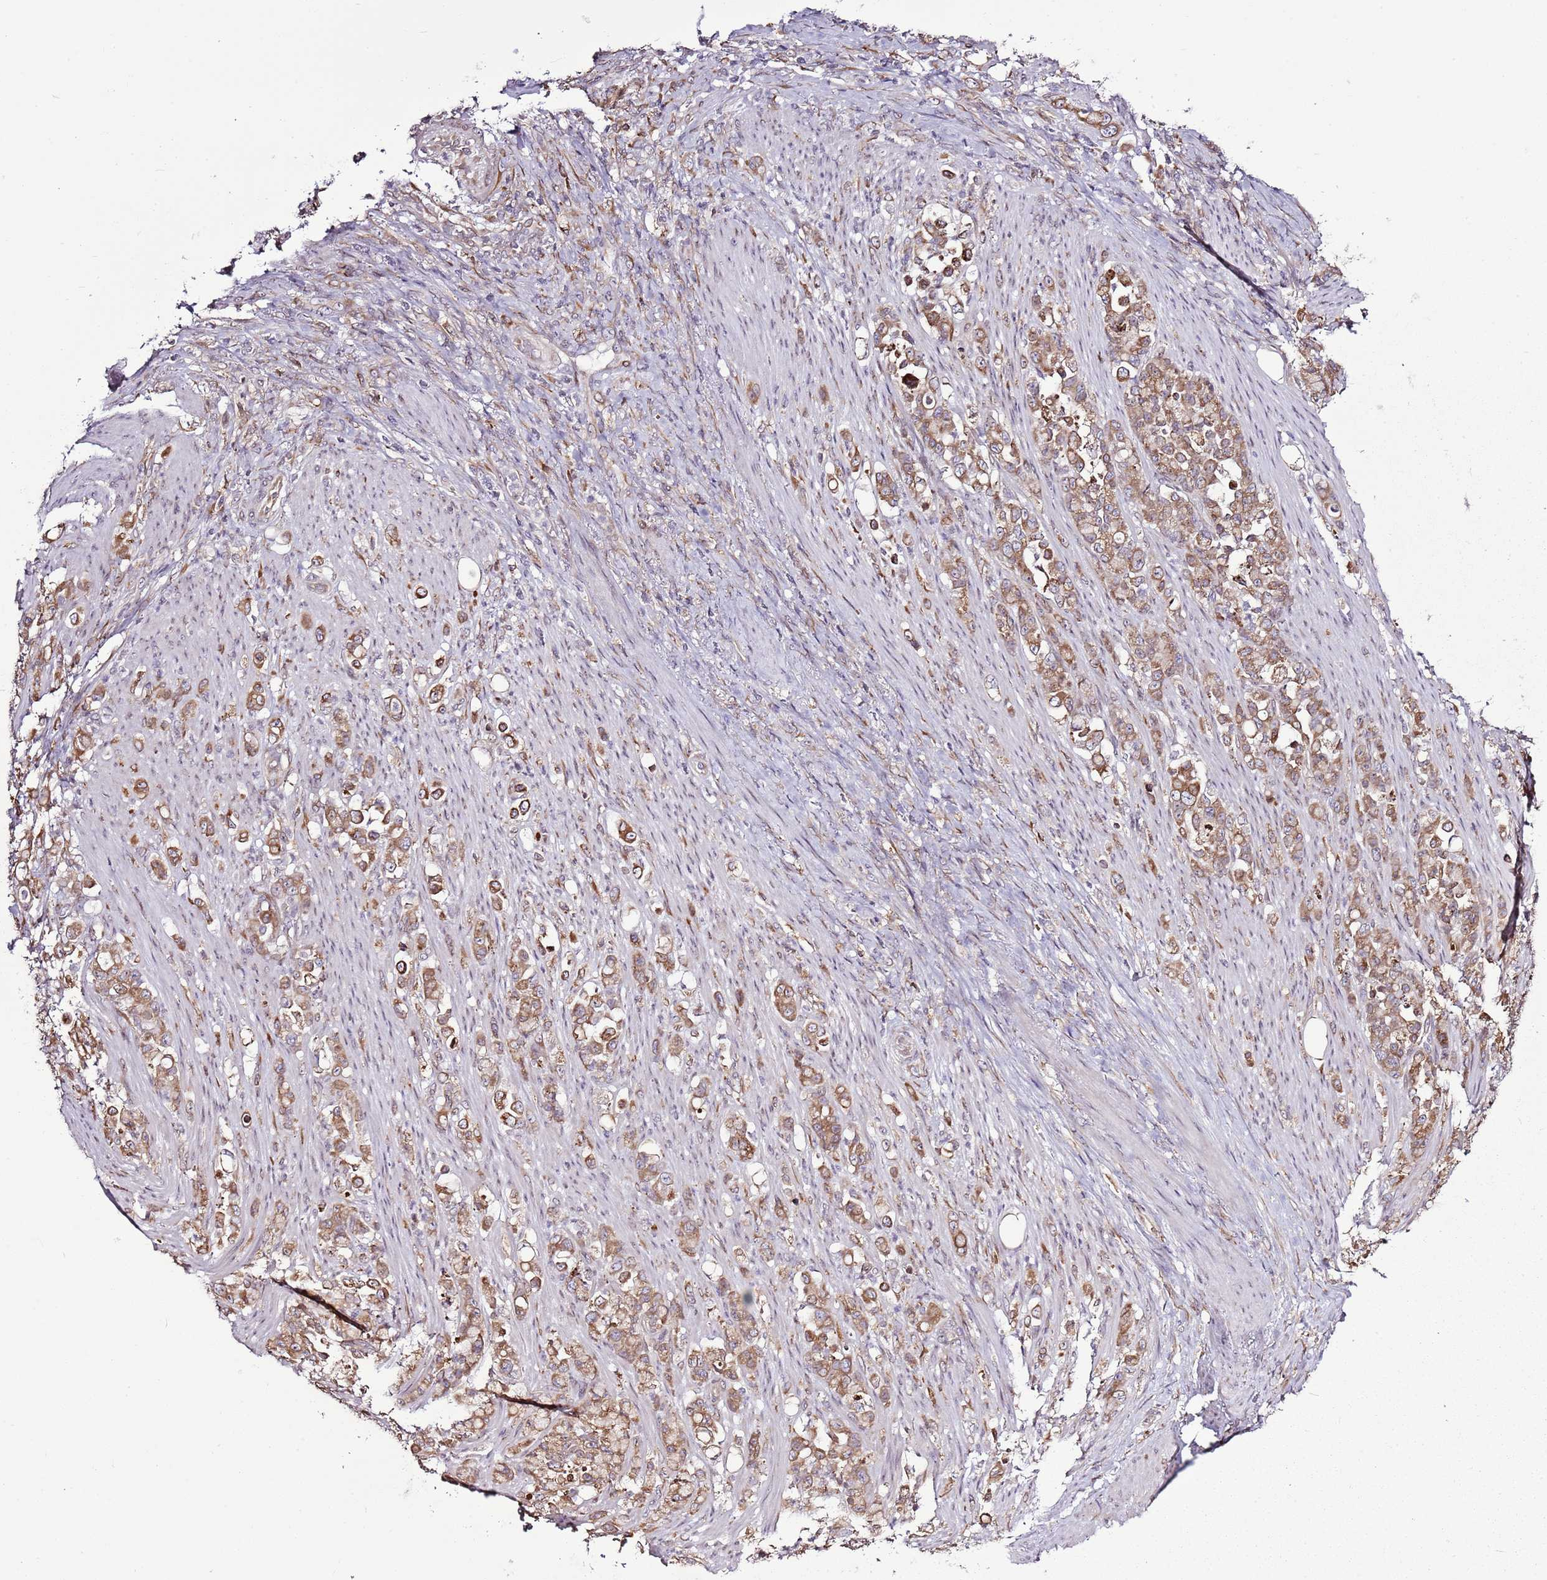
{"staining": {"intensity": "moderate", "quantity": ">75%", "location": "cytoplasmic/membranous"}, "tissue": "stomach cancer", "cell_type": "Tumor cells", "image_type": "cancer", "snomed": [{"axis": "morphology", "description": "Normal tissue, NOS"}, {"axis": "morphology", "description": "Adenocarcinoma, NOS"}, {"axis": "topography", "description": "Stomach"}], "caption": "High-power microscopy captured an immunohistochemistry (IHC) image of stomach cancer, revealing moderate cytoplasmic/membranous expression in approximately >75% of tumor cells.", "gene": "TMED10", "patient": {"sex": "female", "age": 79}}